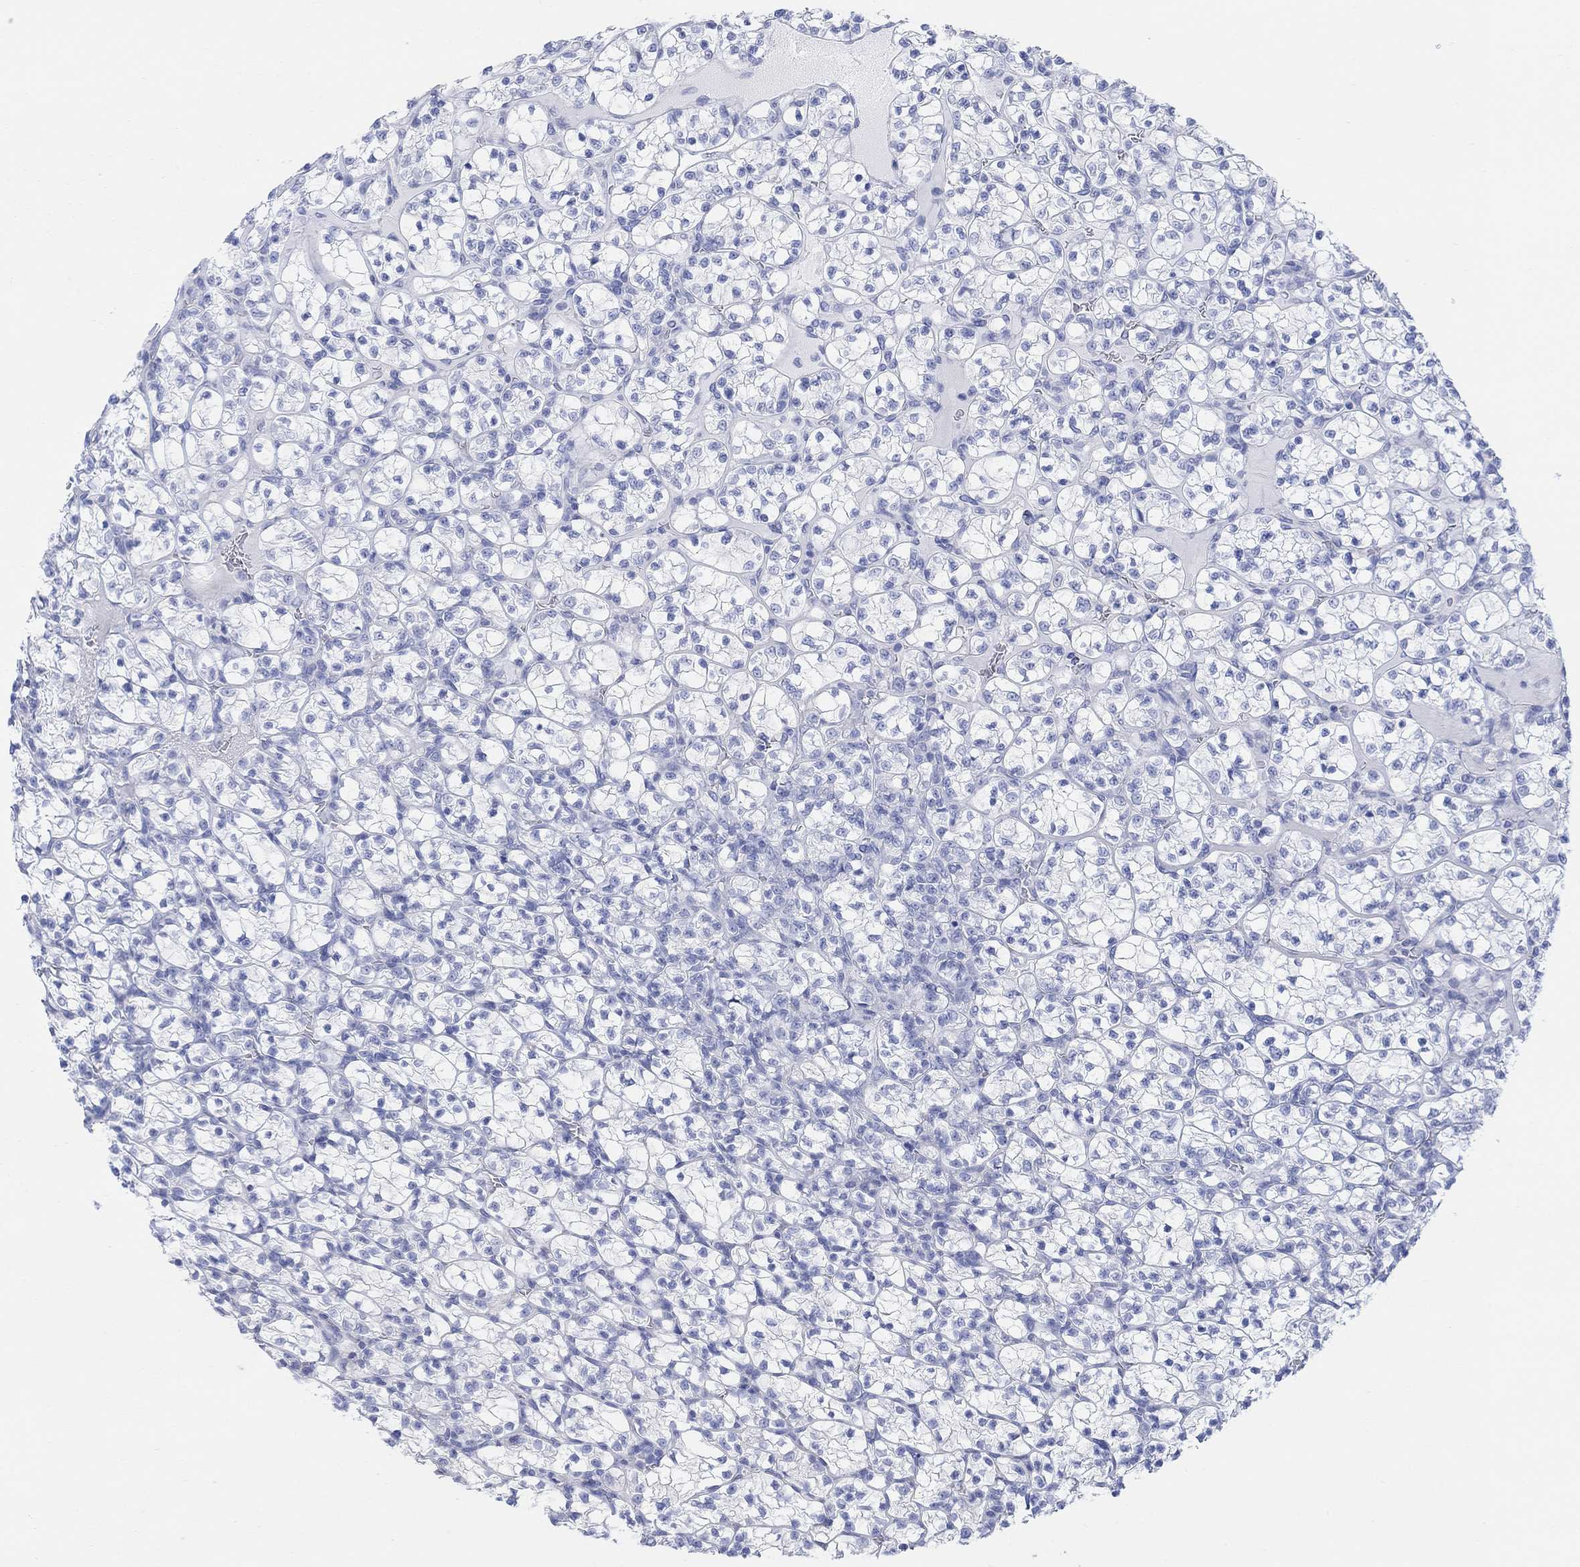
{"staining": {"intensity": "negative", "quantity": "none", "location": "none"}, "tissue": "renal cancer", "cell_type": "Tumor cells", "image_type": "cancer", "snomed": [{"axis": "morphology", "description": "Adenocarcinoma, NOS"}, {"axis": "topography", "description": "Kidney"}], "caption": "An image of adenocarcinoma (renal) stained for a protein reveals no brown staining in tumor cells.", "gene": "GNG13", "patient": {"sex": "female", "age": 89}}